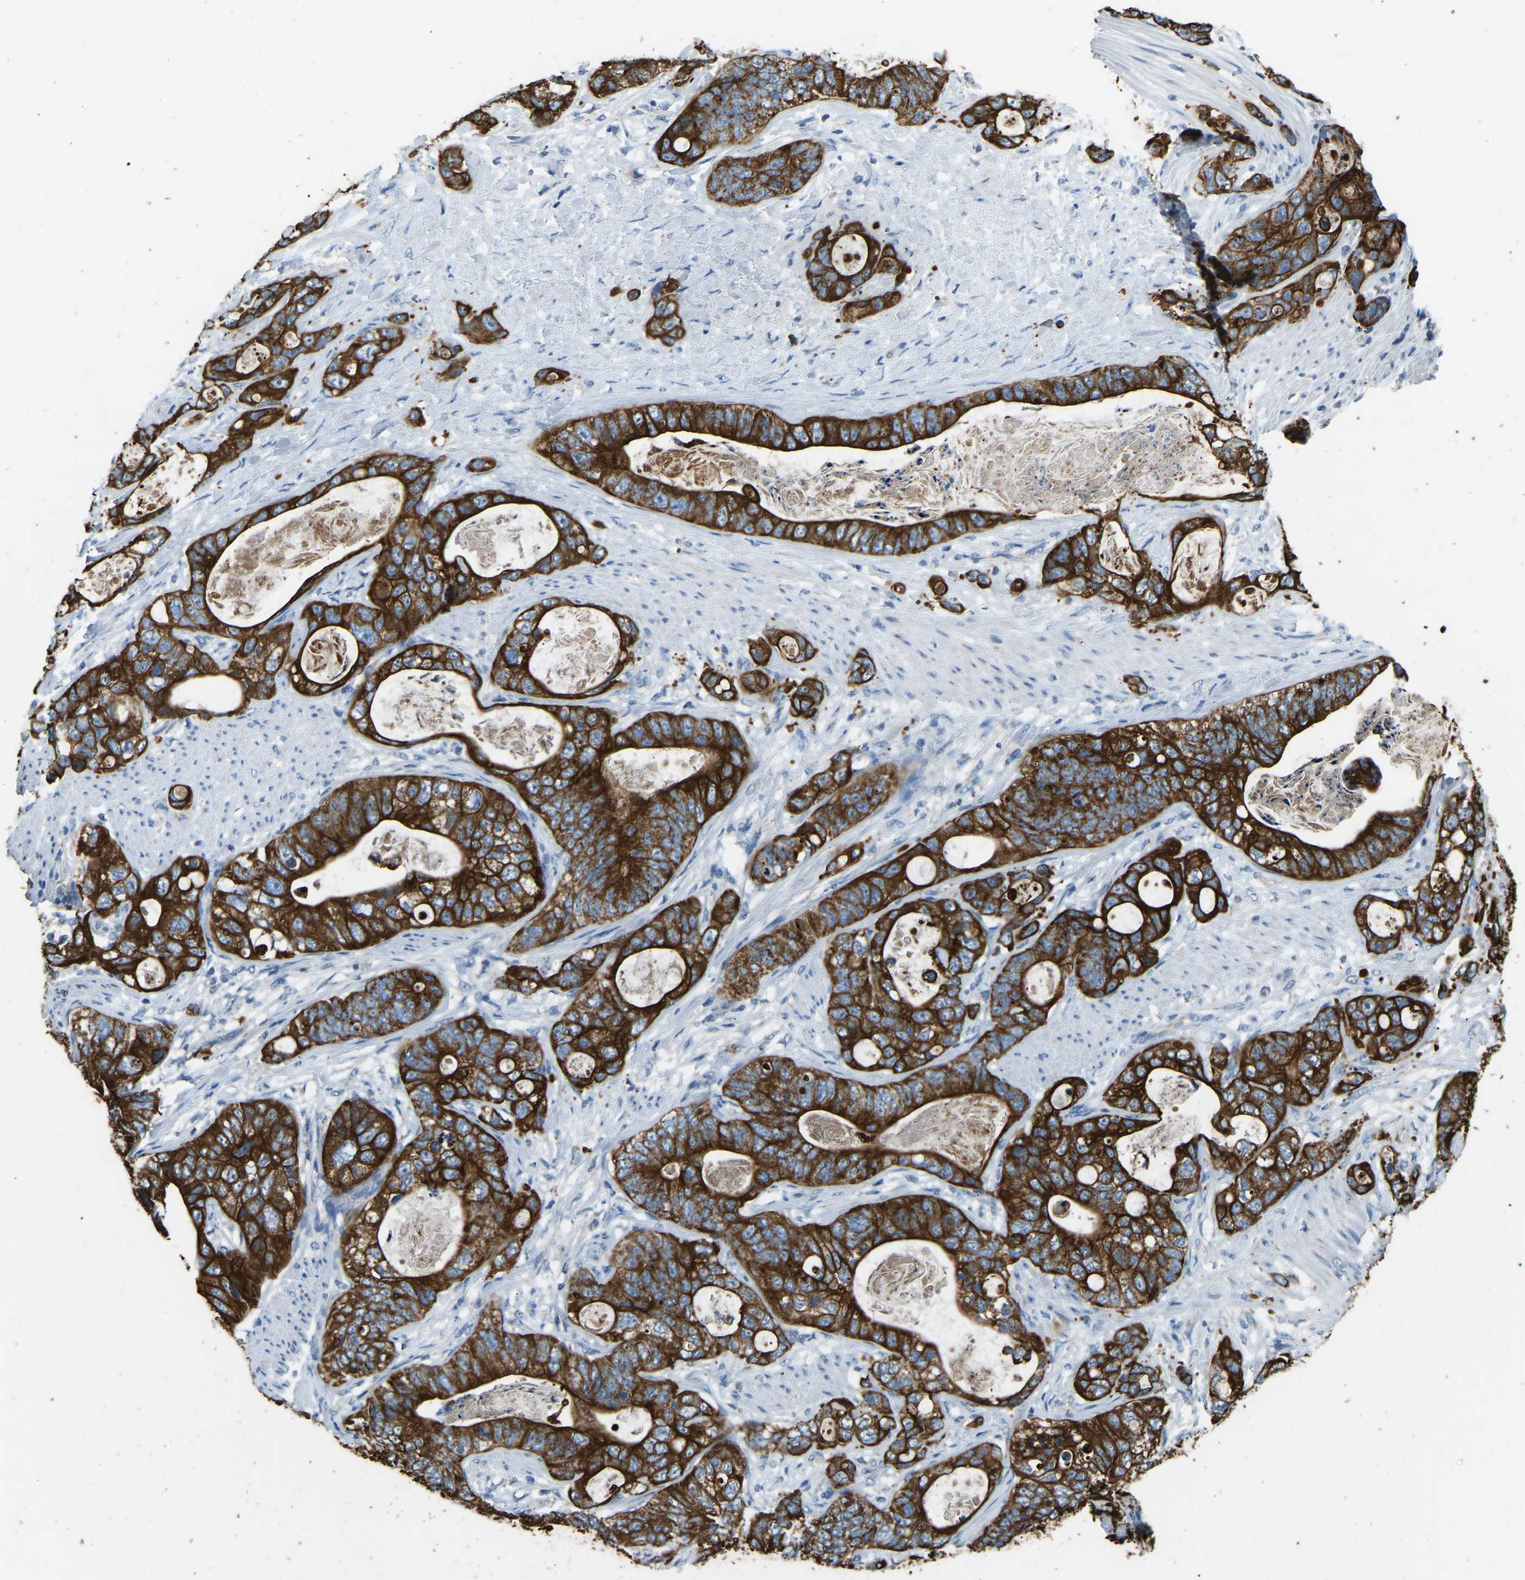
{"staining": {"intensity": "strong", "quantity": ">75%", "location": "cytoplasmic/membranous"}, "tissue": "stomach cancer", "cell_type": "Tumor cells", "image_type": "cancer", "snomed": [{"axis": "morphology", "description": "Normal tissue, NOS"}, {"axis": "morphology", "description": "Adenocarcinoma, NOS"}, {"axis": "topography", "description": "Stomach"}], "caption": "Immunohistochemistry image of neoplastic tissue: stomach adenocarcinoma stained using immunohistochemistry (IHC) demonstrates high levels of strong protein expression localized specifically in the cytoplasmic/membranous of tumor cells, appearing as a cytoplasmic/membranous brown color.", "gene": "ZNF200", "patient": {"sex": "female", "age": 89}}